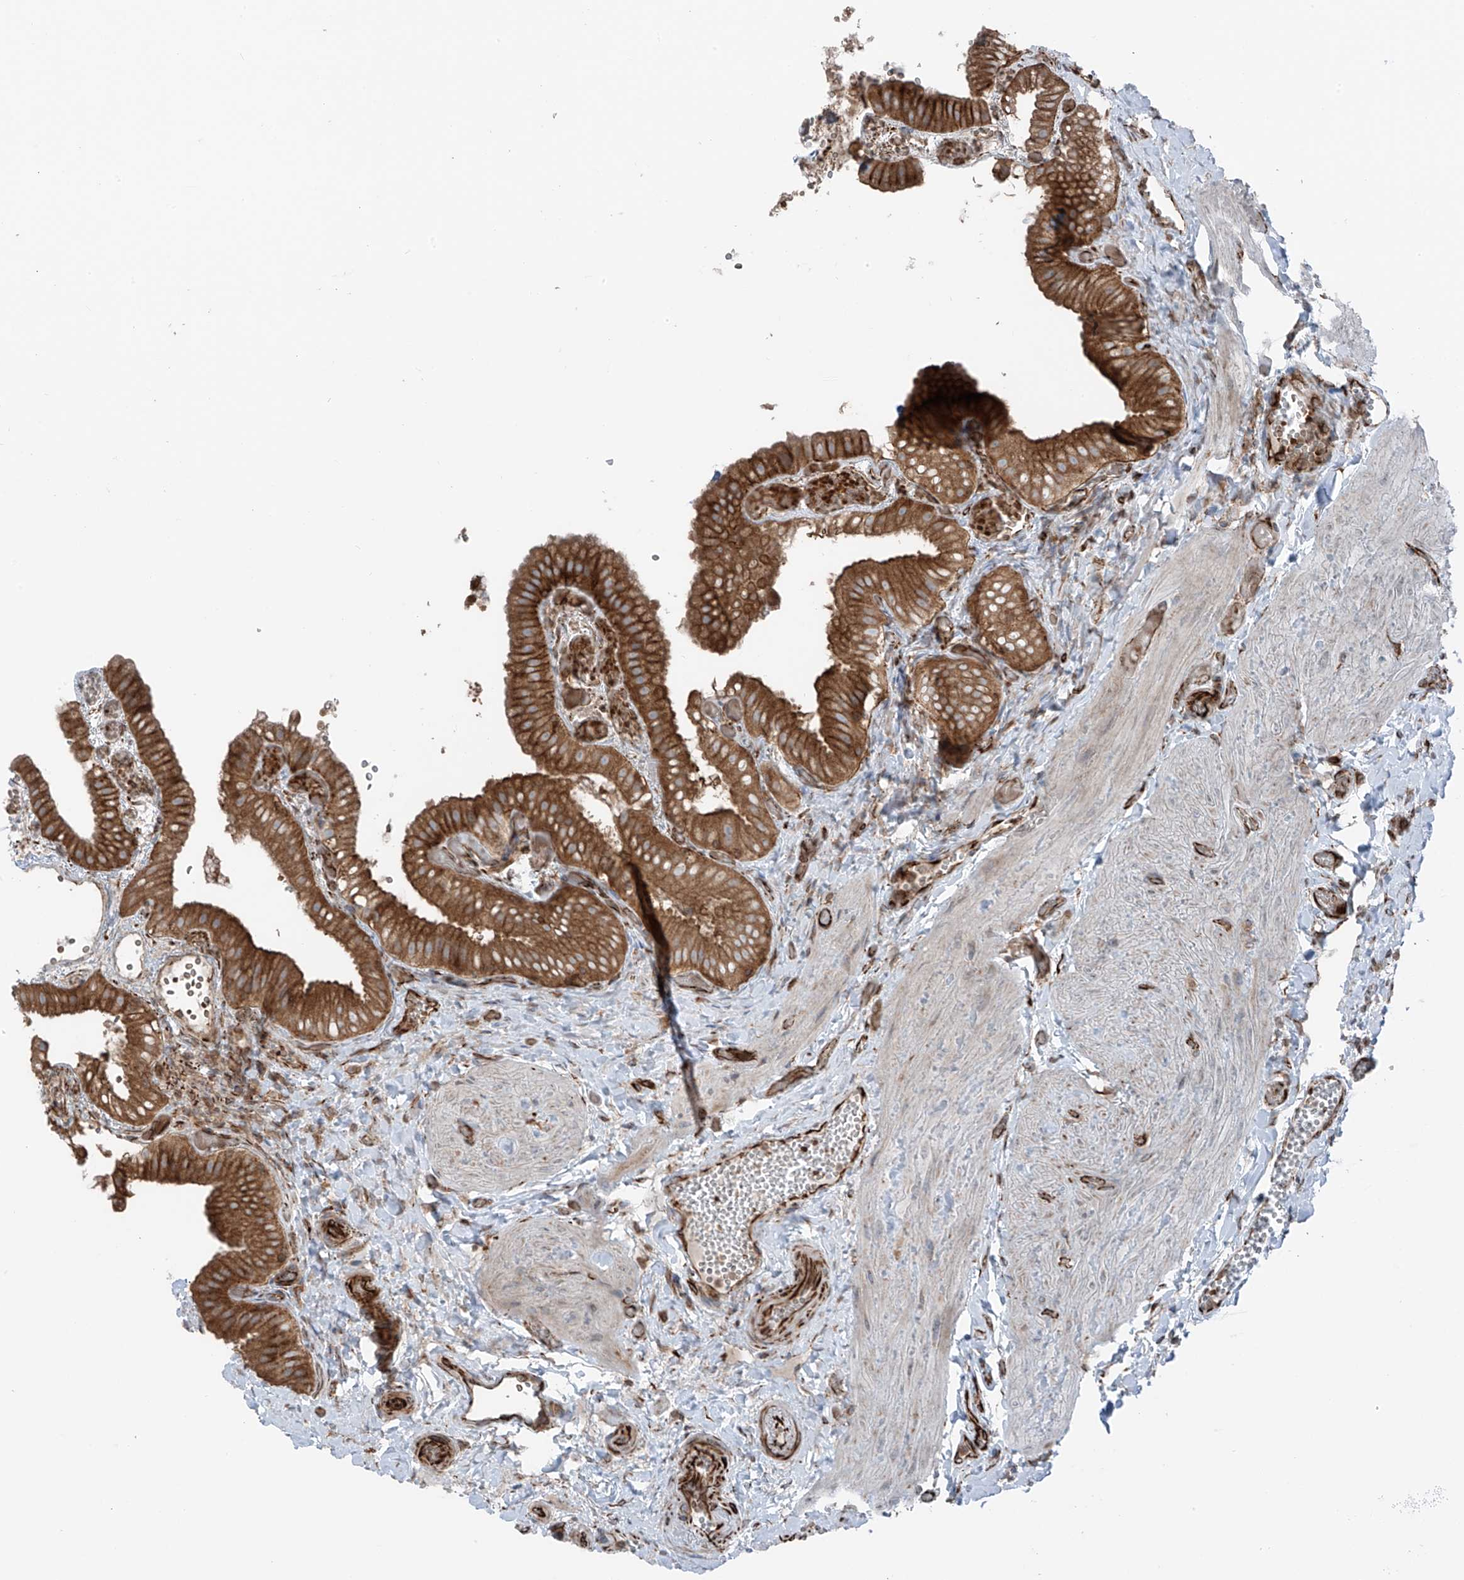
{"staining": {"intensity": "strong", "quantity": ">75%", "location": "cytoplasmic/membranous"}, "tissue": "gallbladder", "cell_type": "Glandular cells", "image_type": "normal", "snomed": [{"axis": "morphology", "description": "Normal tissue, NOS"}, {"axis": "topography", "description": "Gallbladder"}], "caption": "An IHC image of benign tissue is shown. Protein staining in brown labels strong cytoplasmic/membranous positivity in gallbladder within glandular cells.", "gene": "ERLEC1", "patient": {"sex": "female", "age": 64}}